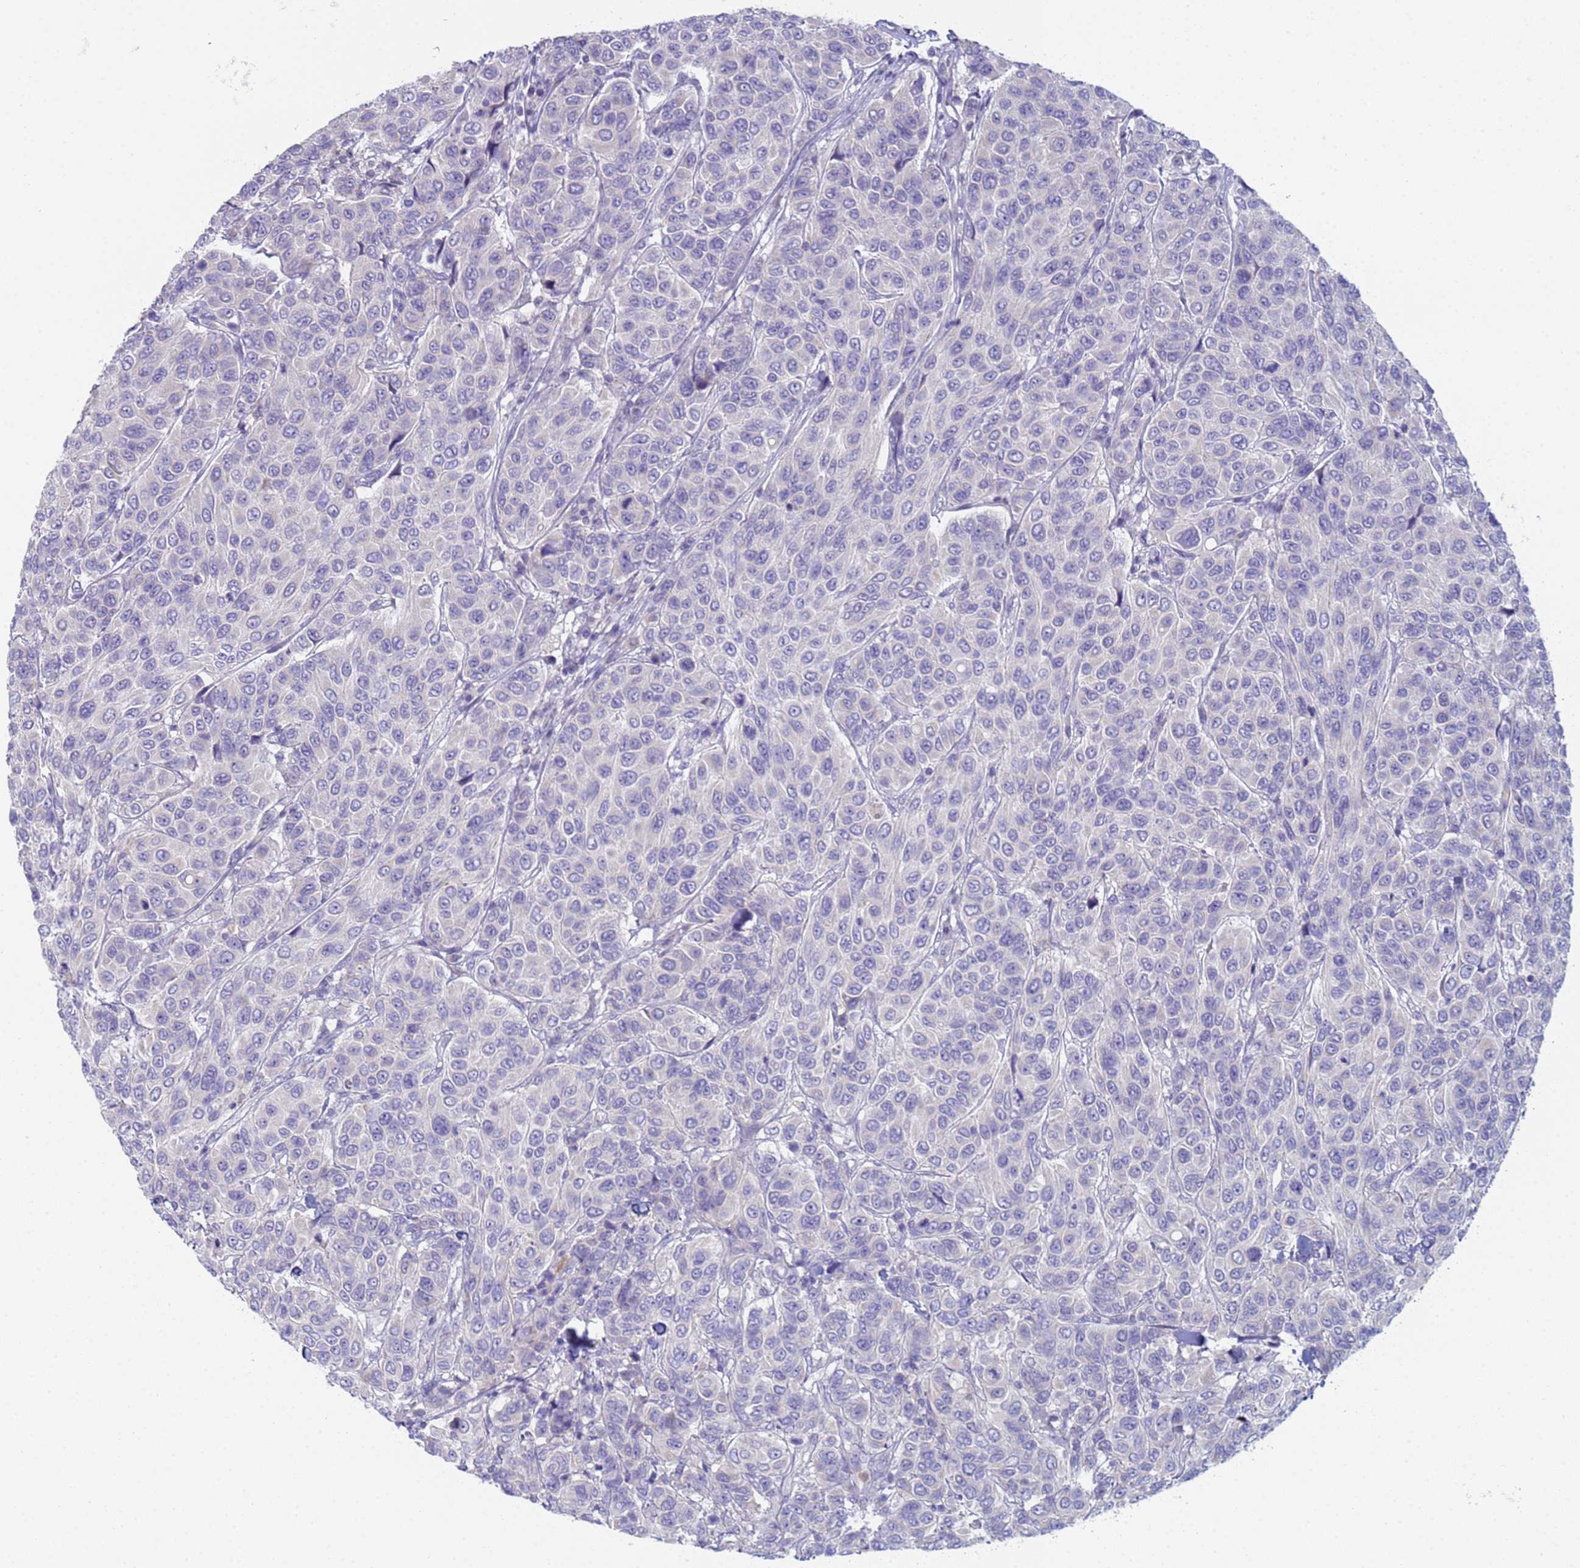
{"staining": {"intensity": "negative", "quantity": "none", "location": "none"}, "tissue": "breast cancer", "cell_type": "Tumor cells", "image_type": "cancer", "snomed": [{"axis": "morphology", "description": "Duct carcinoma"}, {"axis": "topography", "description": "Breast"}], "caption": "Tumor cells are negative for protein expression in human invasive ductal carcinoma (breast).", "gene": "CR1", "patient": {"sex": "female", "age": 55}}